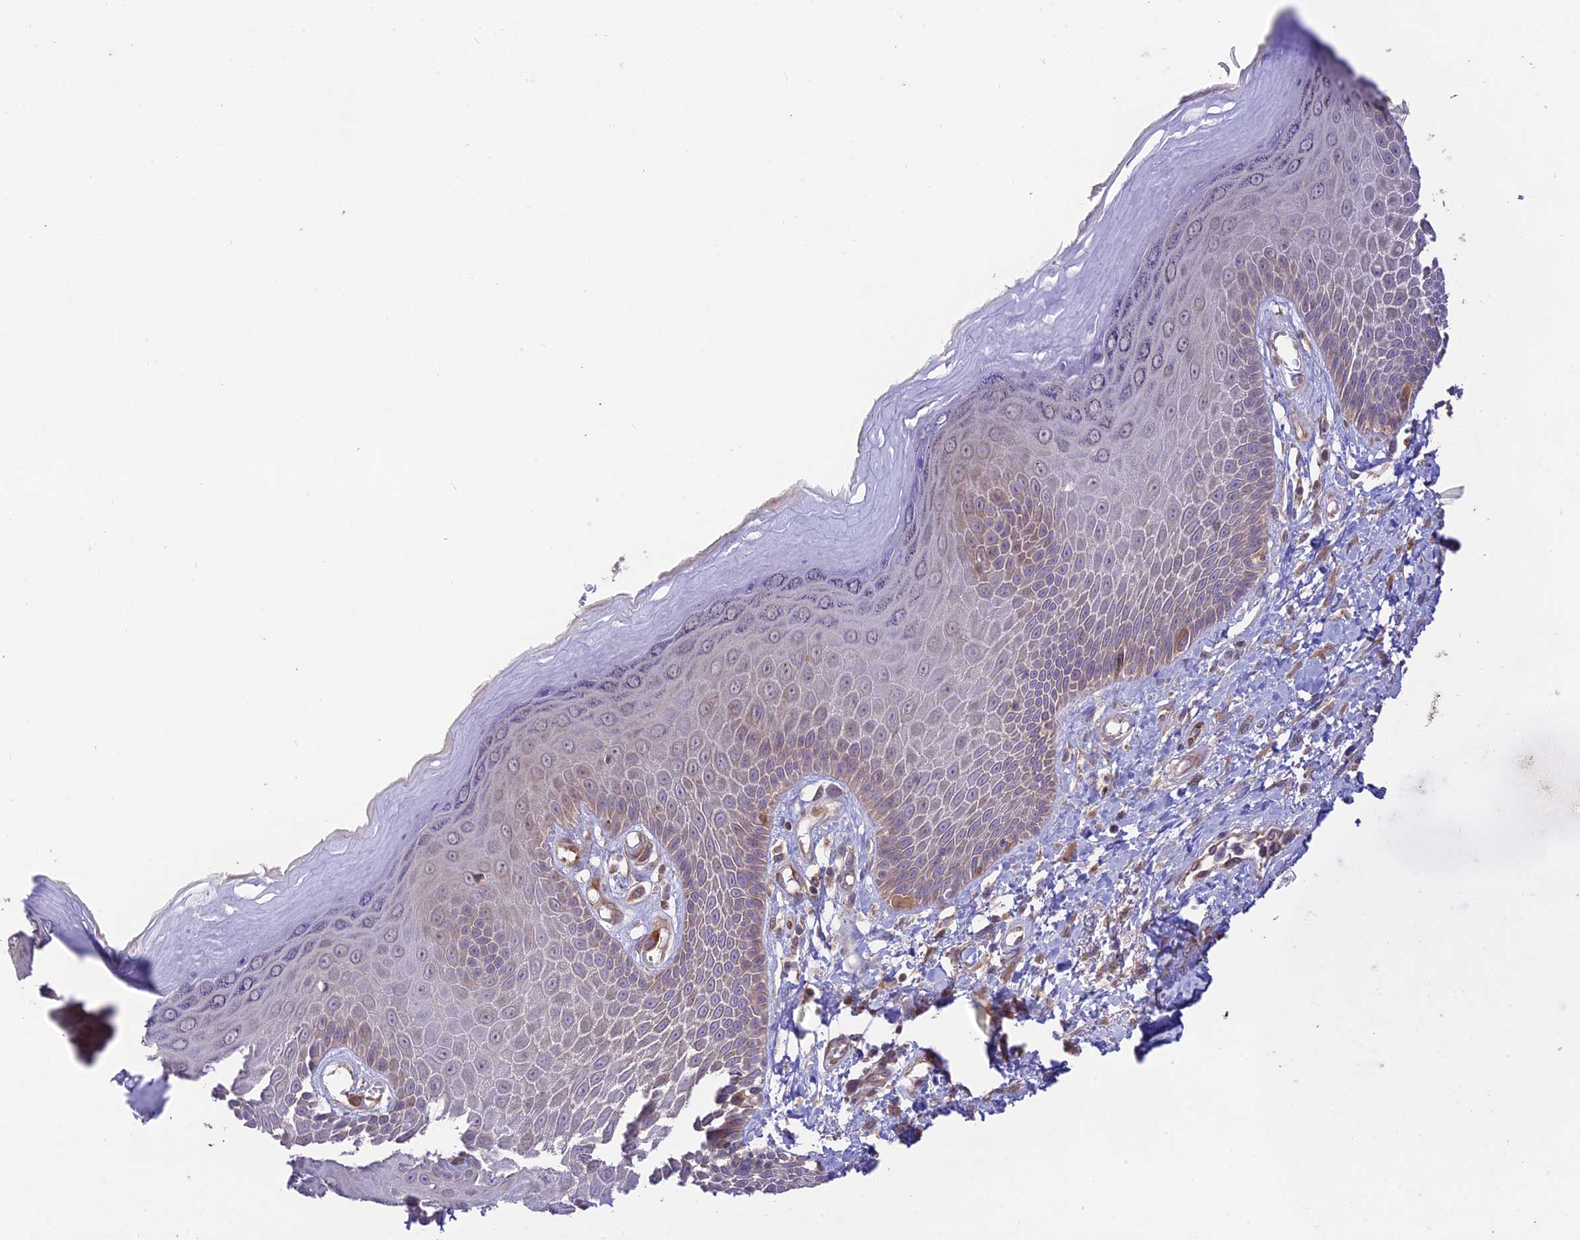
{"staining": {"intensity": "weak", "quantity": "25%-75%", "location": "cytoplasmic/membranous"}, "tissue": "skin", "cell_type": "Epidermal cells", "image_type": "normal", "snomed": [{"axis": "morphology", "description": "Normal tissue, NOS"}, {"axis": "topography", "description": "Anal"}], "caption": "This is an image of IHC staining of benign skin, which shows weak staining in the cytoplasmic/membranous of epidermal cells.", "gene": "TMEM259", "patient": {"sex": "male", "age": 78}}